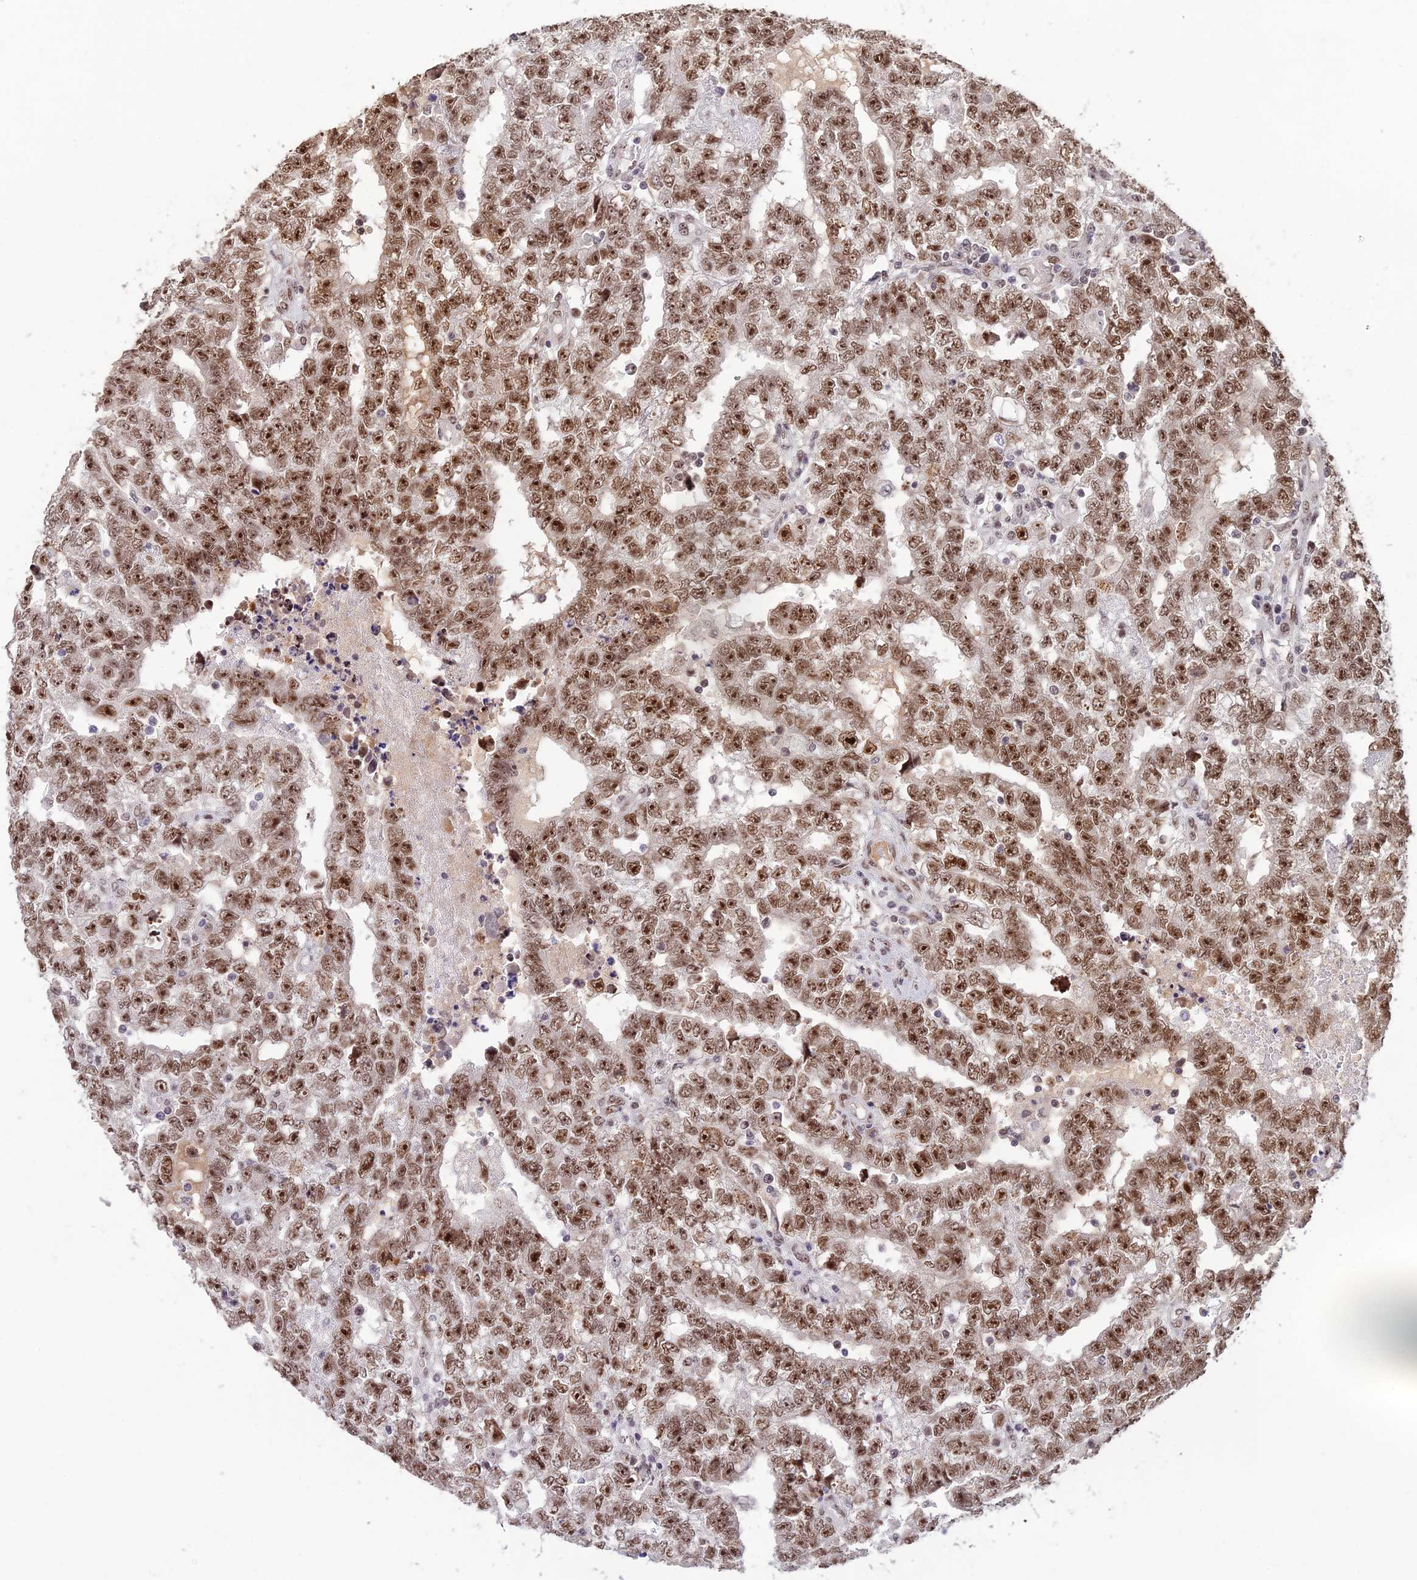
{"staining": {"intensity": "strong", "quantity": ">75%", "location": "nuclear"}, "tissue": "testis cancer", "cell_type": "Tumor cells", "image_type": "cancer", "snomed": [{"axis": "morphology", "description": "Carcinoma, Embryonal, NOS"}, {"axis": "topography", "description": "Testis"}], "caption": "Immunohistochemistry (IHC) histopathology image of neoplastic tissue: human embryonal carcinoma (testis) stained using immunohistochemistry (IHC) shows high levels of strong protein expression localized specifically in the nuclear of tumor cells, appearing as a nuclear brown color.", "gene": "POLR1G", "patient": {"sex": "male", "age": 25}}